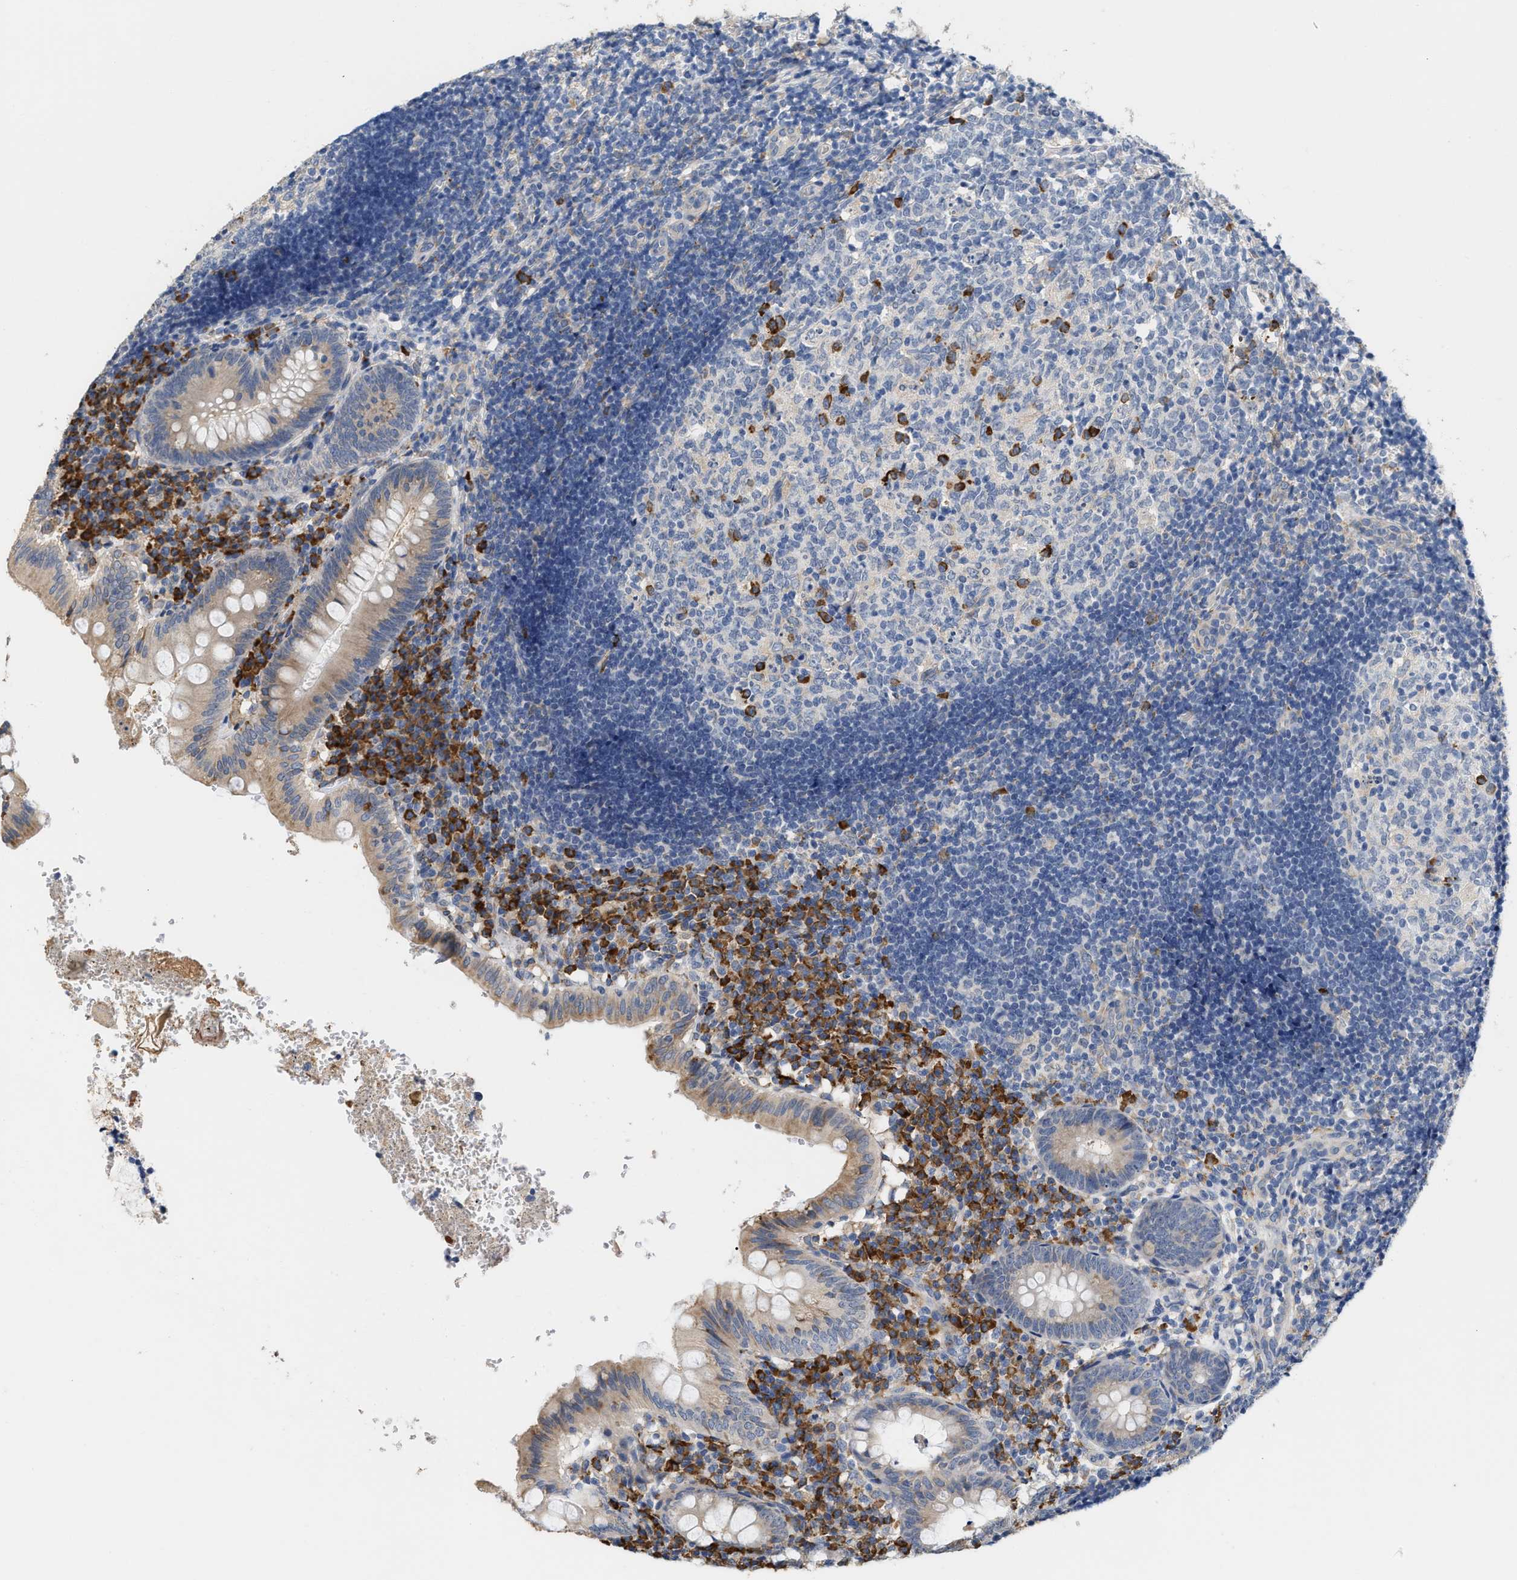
{"staining": {"intensity": "weak", "quantity": ">75%", "location": "cytoplasmic/membranous"}, "tissue": "appendix", "cell_type": "Glandular cells", "image_type": "normal", "snomed": [{"axis": "morphology", "description": "Normal tissue, NOS"}, {"axis": "topography", "description": "Appendix"}], "caption": "Immunohistochemistry (IHC) micrograph of normal human appendix stained for a protein (brown), which shows low levels of weak cytoplasmic/membranous staining in about >75% of glandular cells.", "gene": "RYR2", "patient": {"sex": "male", "age": 8}}